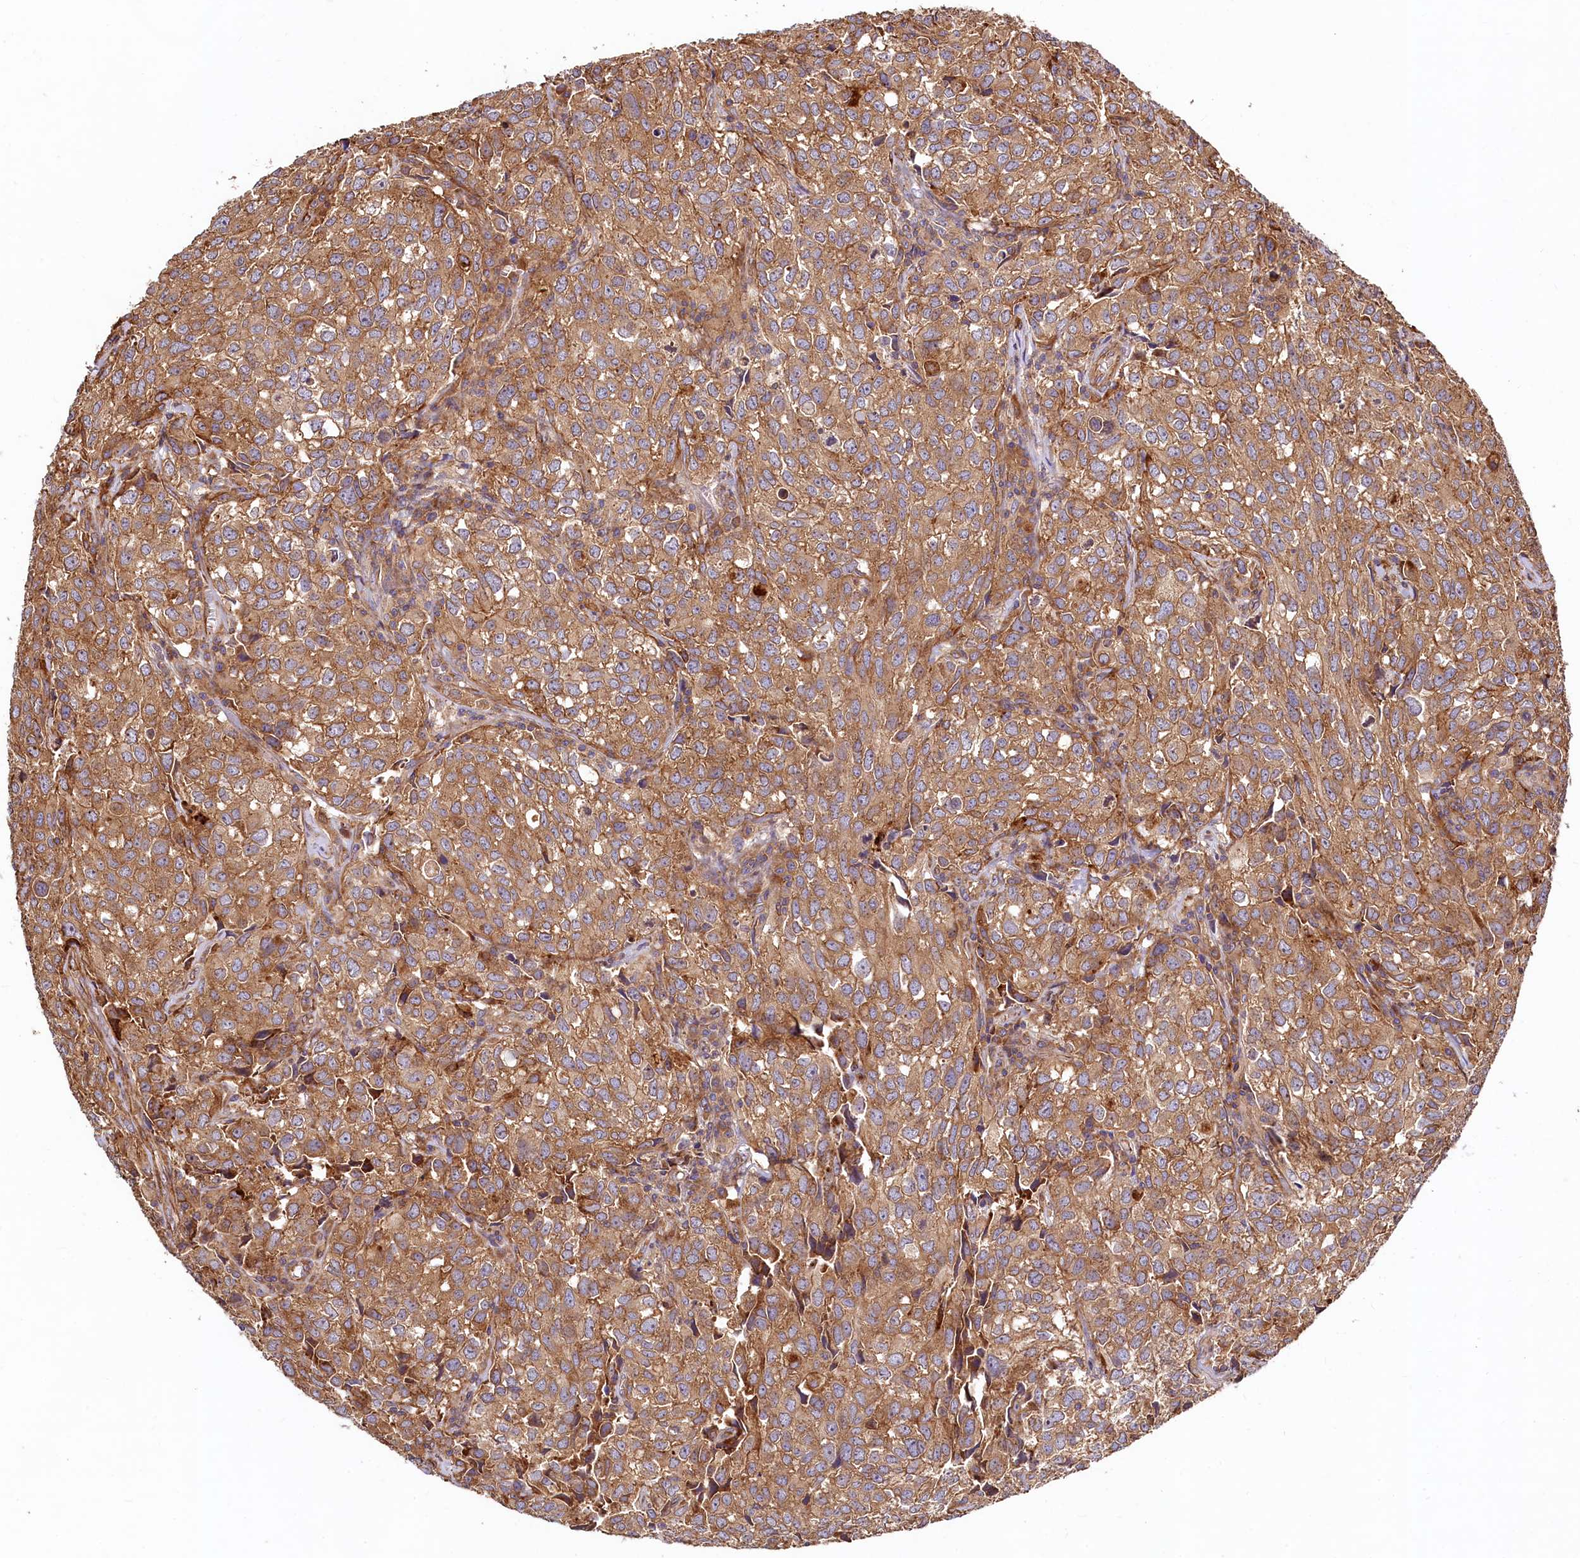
{"staining": {"intensity": "moderate", "quantity": ">75%", "location": "cytoplasmic/membranous"}, "tissue": "urothelial cancer", "cell_type": "Tumor cells", "image_type": "cancer", "snomed": [{"axis": "morphology", "description": "Urothelial carcinoma, High grade"}, {"axis": "topography", "description": "Urinary bladder"}], "caption": "A photomicrograph showing moderate cytoplasmic/membranous expression in approximately >75% of tumor cells in high-grade urothelial carcinoma, as visualized by brown immunohistochemical staining.", "gene": "KLHDC4", "patient": {"sex": "female", "age": 75}}